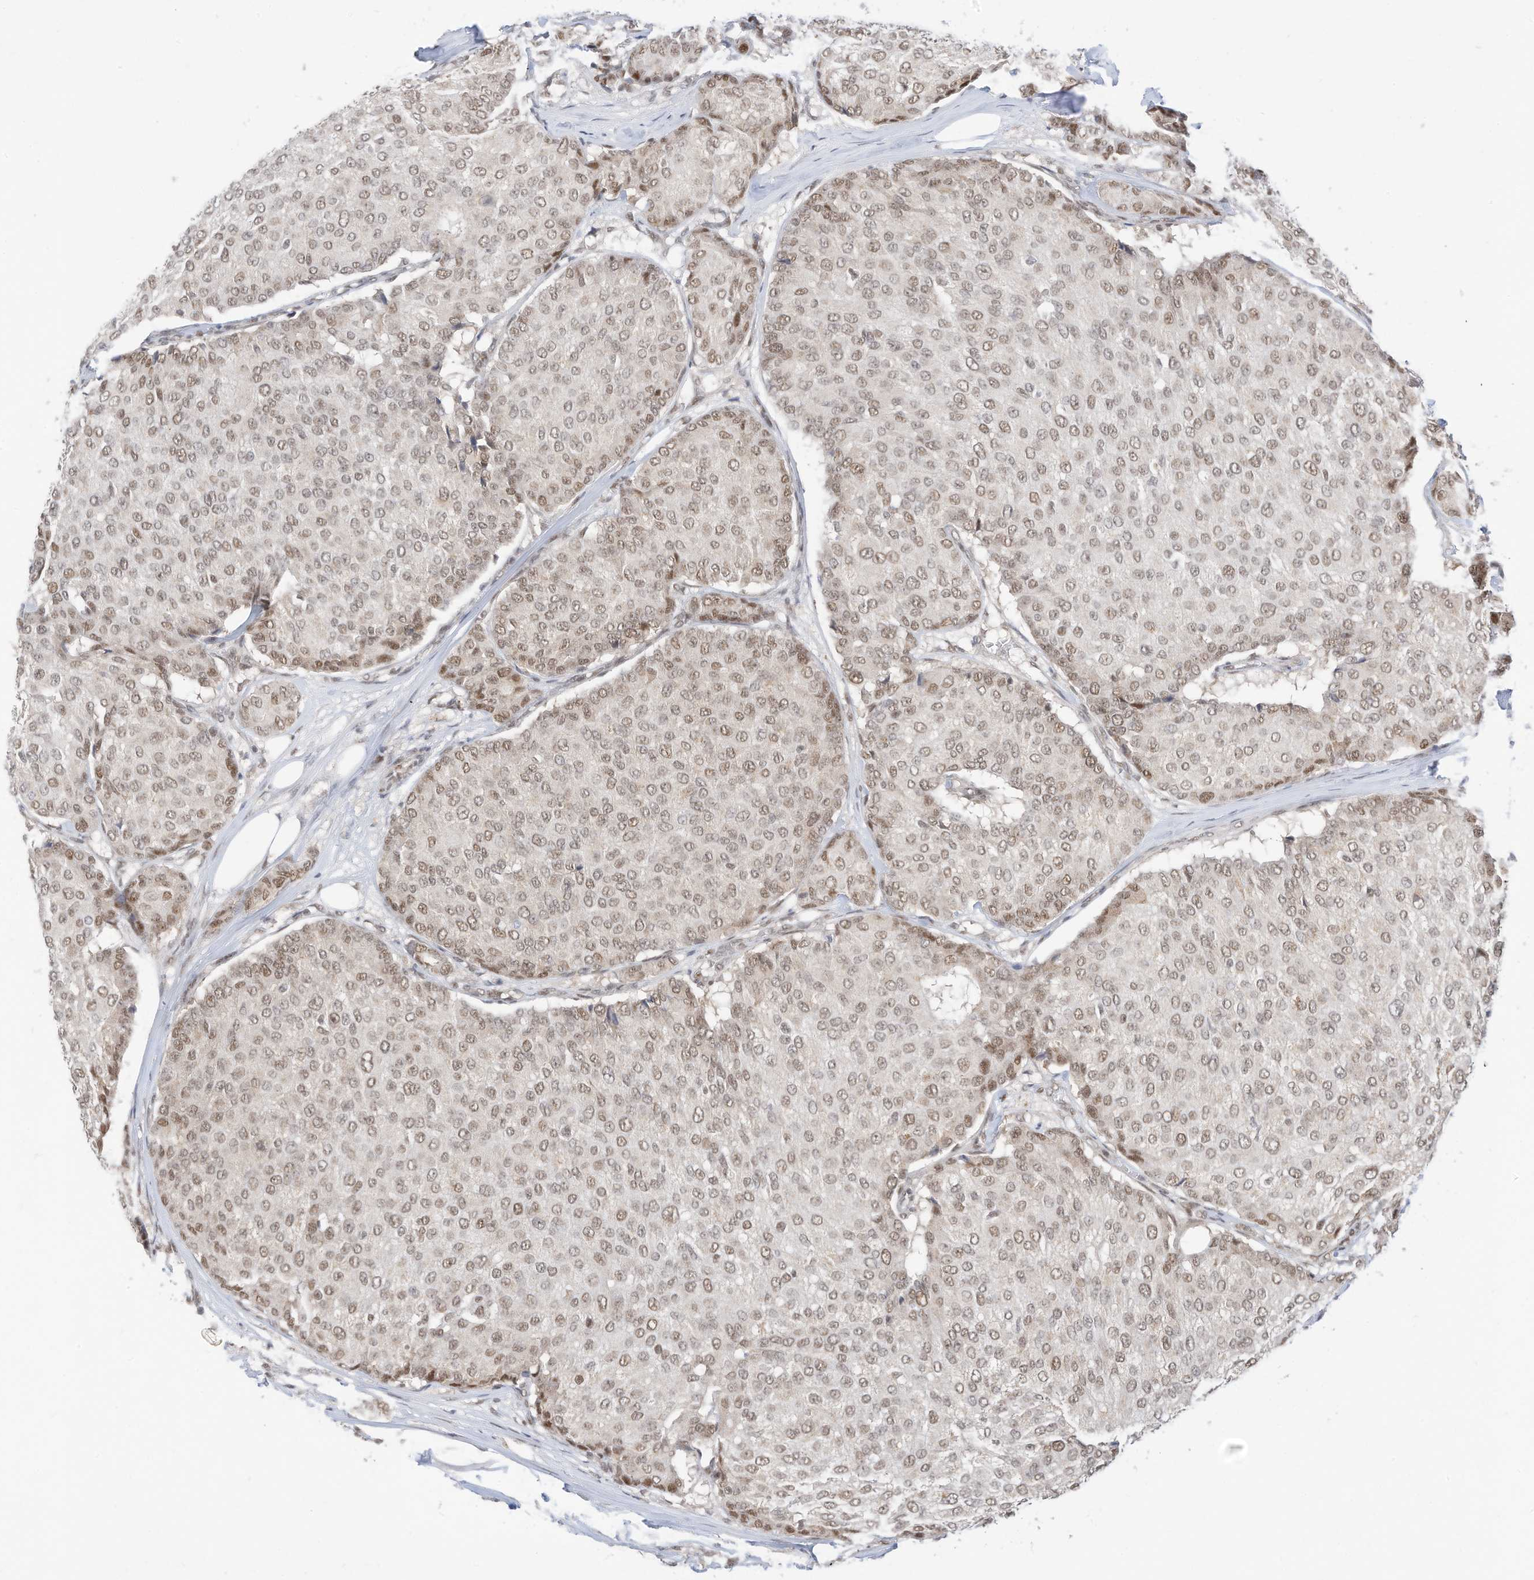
{"staining": {"intensity": "moderate", "quantity": ">75%", "location": "nuclear"}, "tissue": "breast cancer", "cell_type": "Tumor cells", "image_type": "cancer", "snomed": [{"axis": "morphology", "description": "Duct carcinoma"}, {"axis": "topography", "description": "Breast"}], "caption": "The immunohistochemical stain shows moderate nuclear positivity in tumor cells of breast cancer tissue.", "gene": "OGT", "patient": {"sex": "female", "age": 75}}